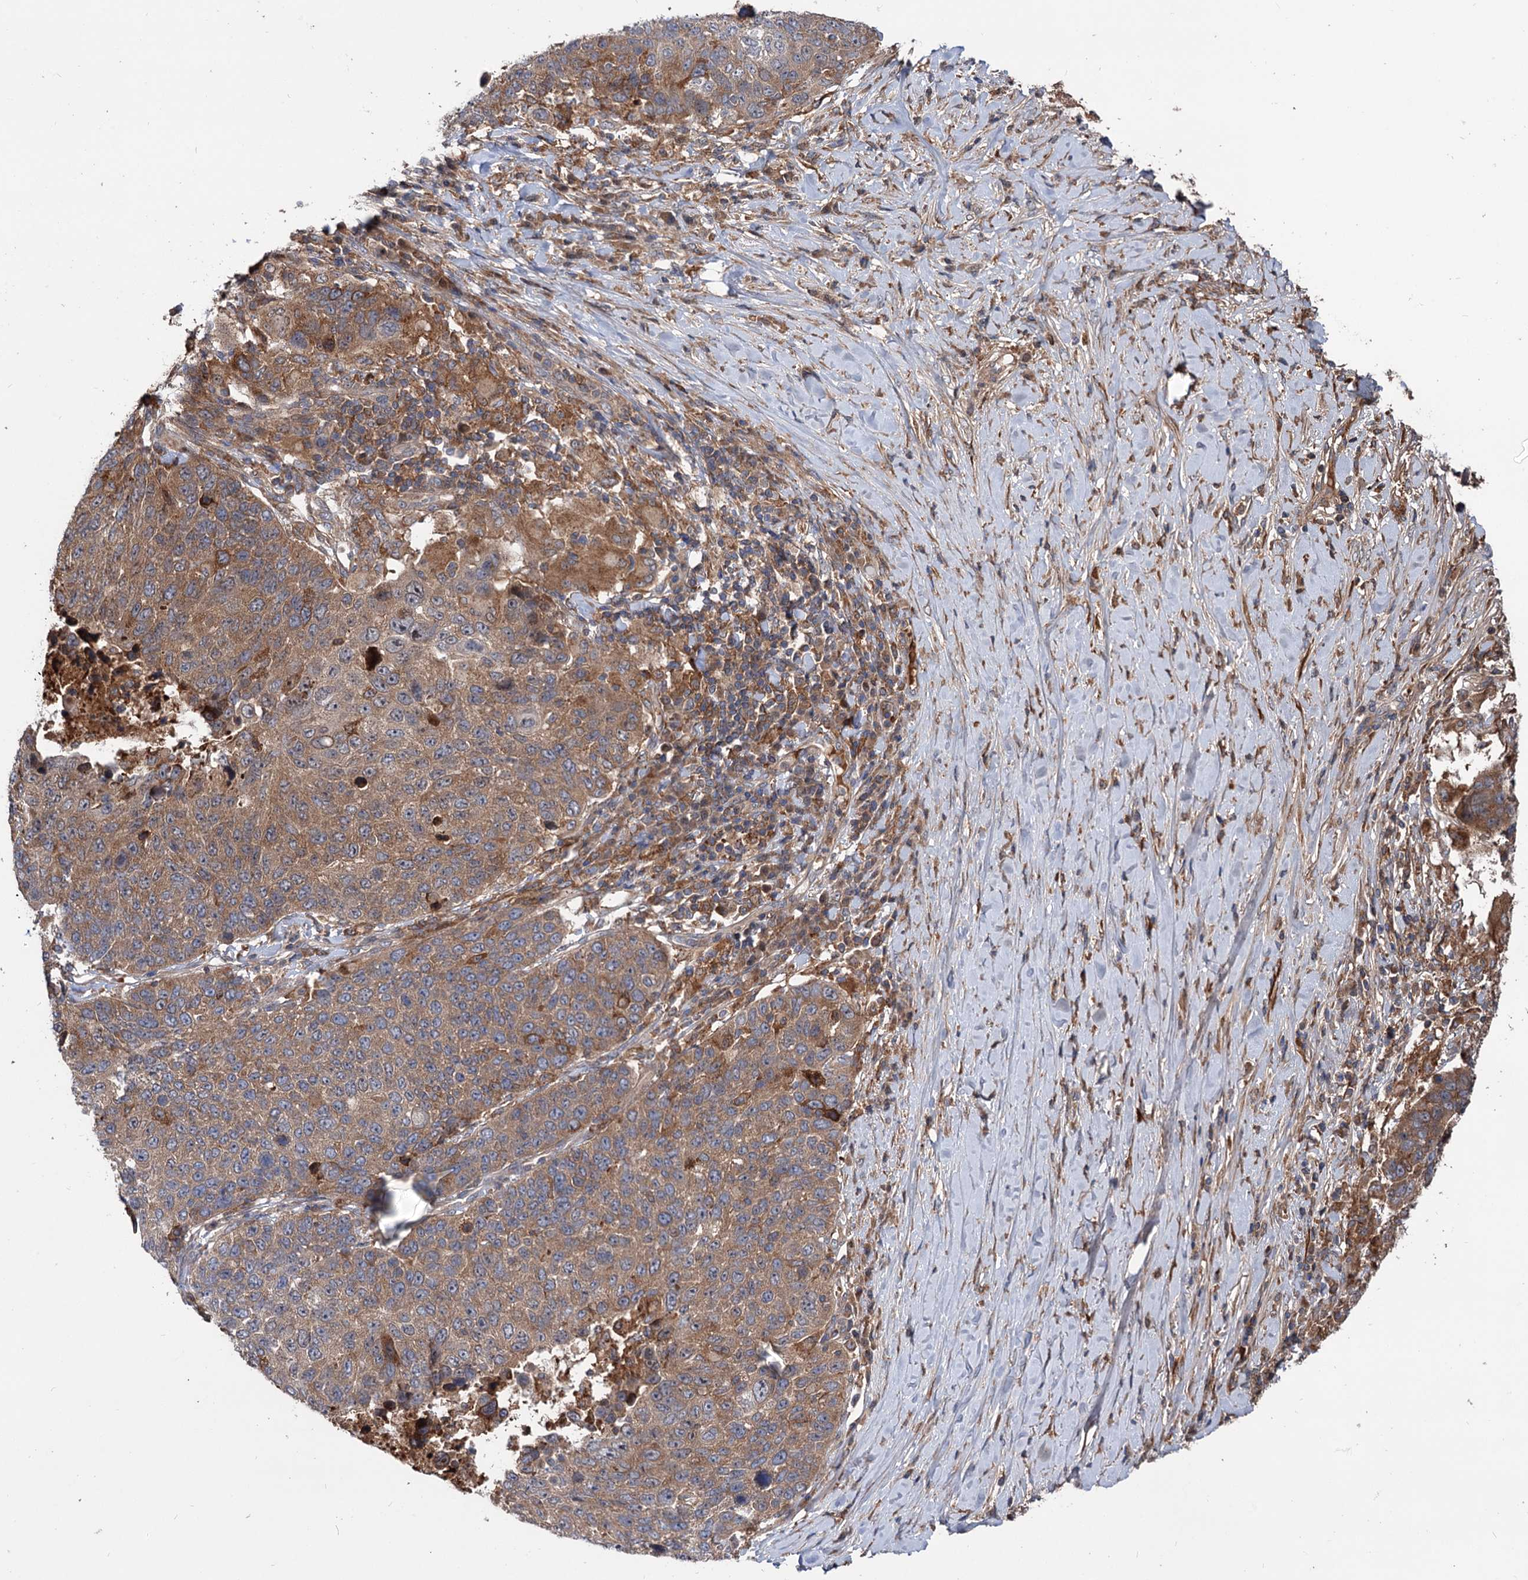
{"staining": {"intensity": "moderate", "quantity": ">75%", "location": "cytoplasmic/membranous"}, "tissue": "lung cancer", "cell_type": "Tumor cells", "image_type": "cancer", "snomed": [{"axis": "morphology", "description": "Normal tissue, NOS"}, {"axis": "morphology", "description": "Squamous cell carcinoma, NOS"}, {"axis": "topography", "description": "Lymph node"}, {"axis": "topography", "description": "Lung"}], "caption": "Squamous cell carcinoma (lung) tissue exhibits moderate cytoplasmic/membranous staining in about >75% of tumor cells, visualized by immunohistochemistry.", "gene": "RNF111", "patient": {"sex": "male", "age": 66}}